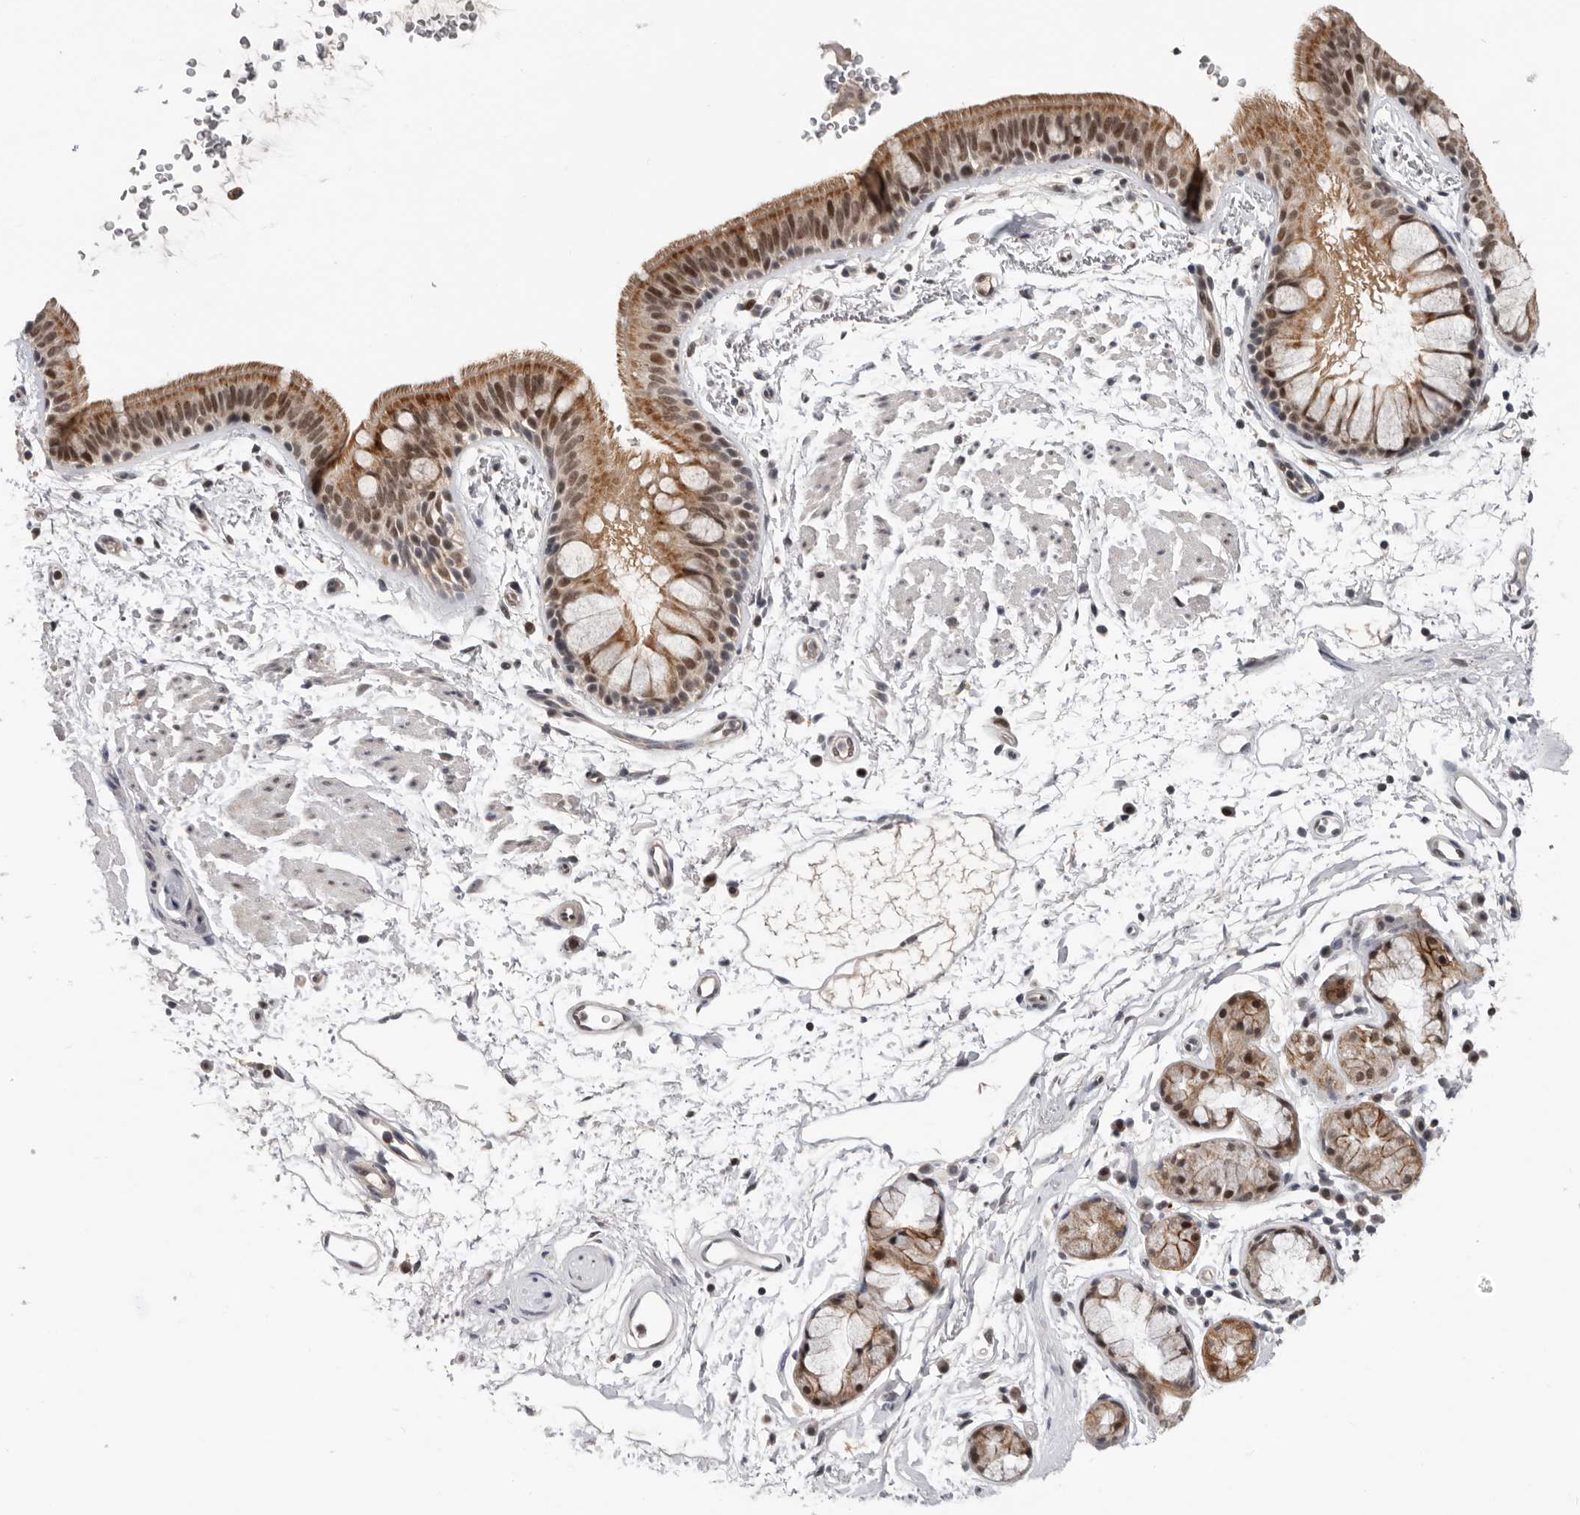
{"staining": {"intensity": "moderate", "quantity": ">75%", "location": "cytoplasmic/membranous,nuclear"}, "tissue": "bronchus", "cell_type": "Respiratory epithelial cells", "image_type": "normal", "snomed": [{"axis": "morphology", "description": "Normal tissue, NOS"}, {"axis": "topography", "description": "Lymph node"}, {"axis": "topography", "description": "Bronchus"}], "caption": "Bronchus stained with immunohistochemistry (IHC) reveals moderate cytoplasmic/membranous,nuclear staining in approximately >75% of respiratory epithelial cells.", "gene": "BRCA2", "patient": {"sex": "female", "age": 70}}